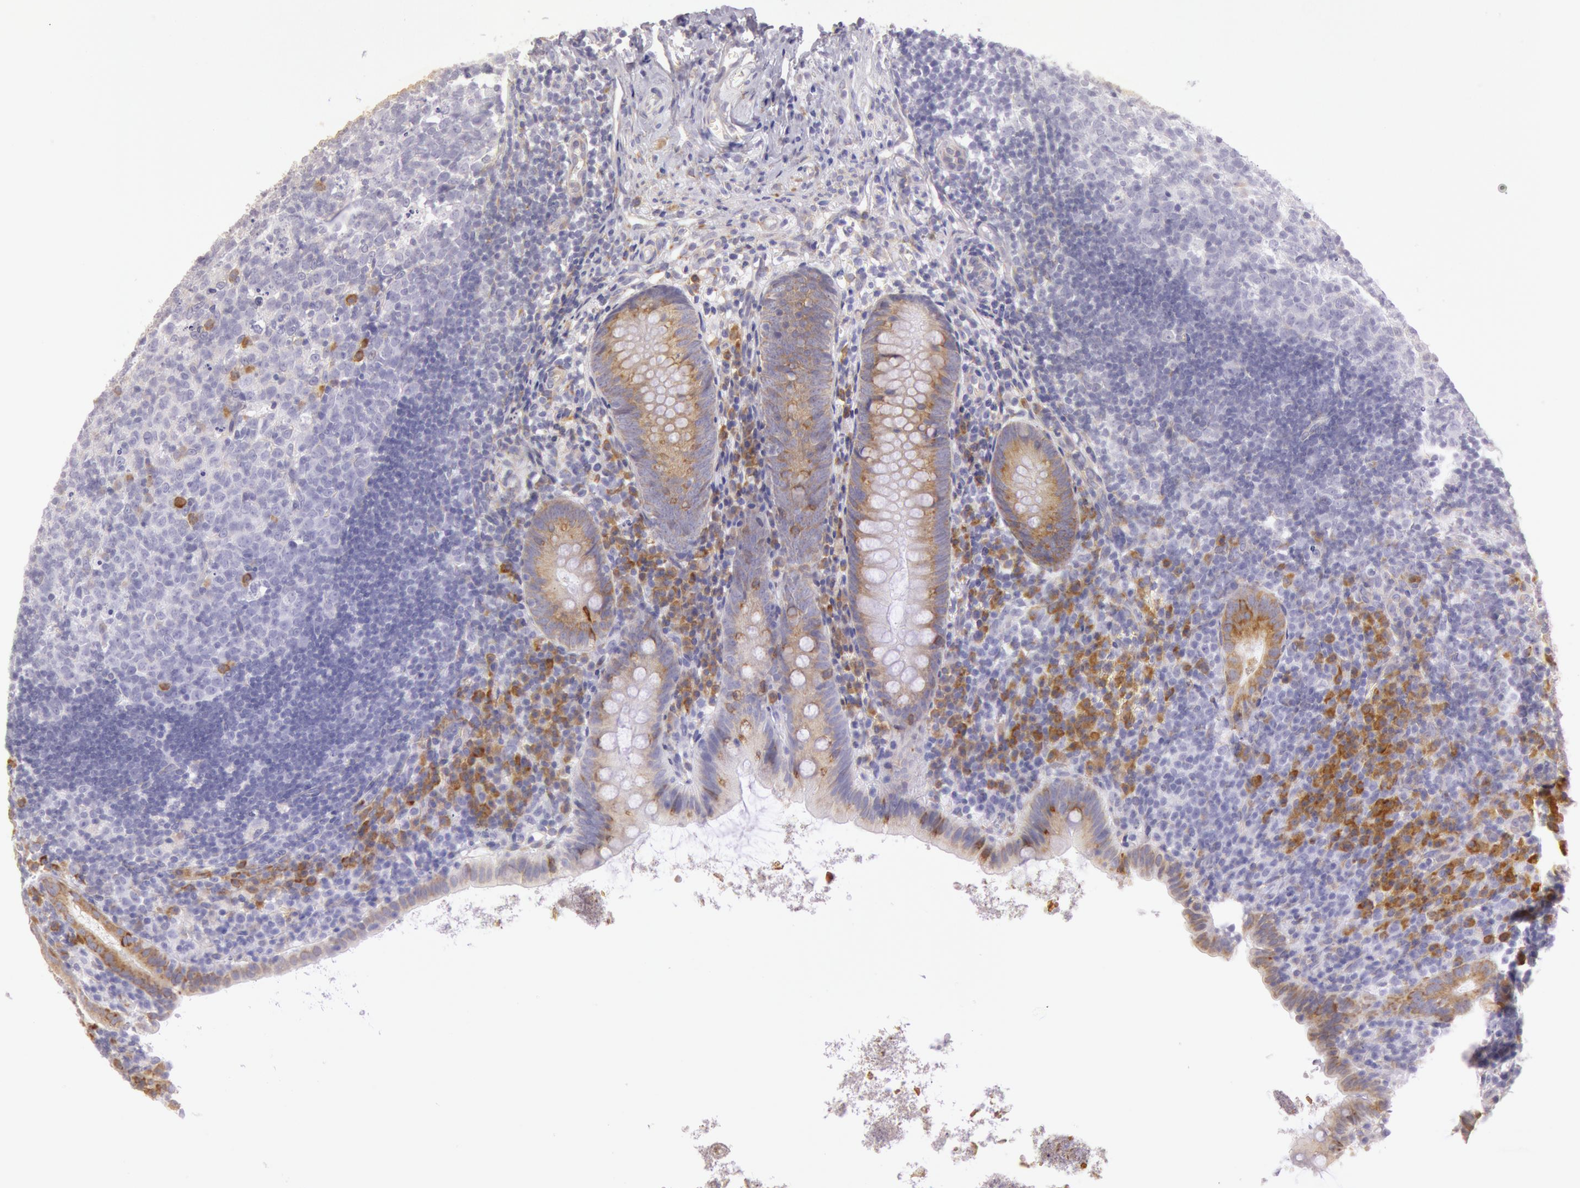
{"staining": {"intensity": "strong", "quantity": "<25%", "location": "cytoplasmic/membranous"}, "tissue": "appendix", "cell_type": "Glandular cells", "image_type": "normal", "snomed": [{"axis": "morphology", "description": "Normal tissue, NOS"}, {"axis": "topography", "description": "Appendix"}], "caption": "Protein expression analysis of benign appendix shows strong cytoplasmic/membranous staining in approximately <25% of glandular cells.", "gene": "CIDEB", "patient": {"sex": "female", "age": 9}}